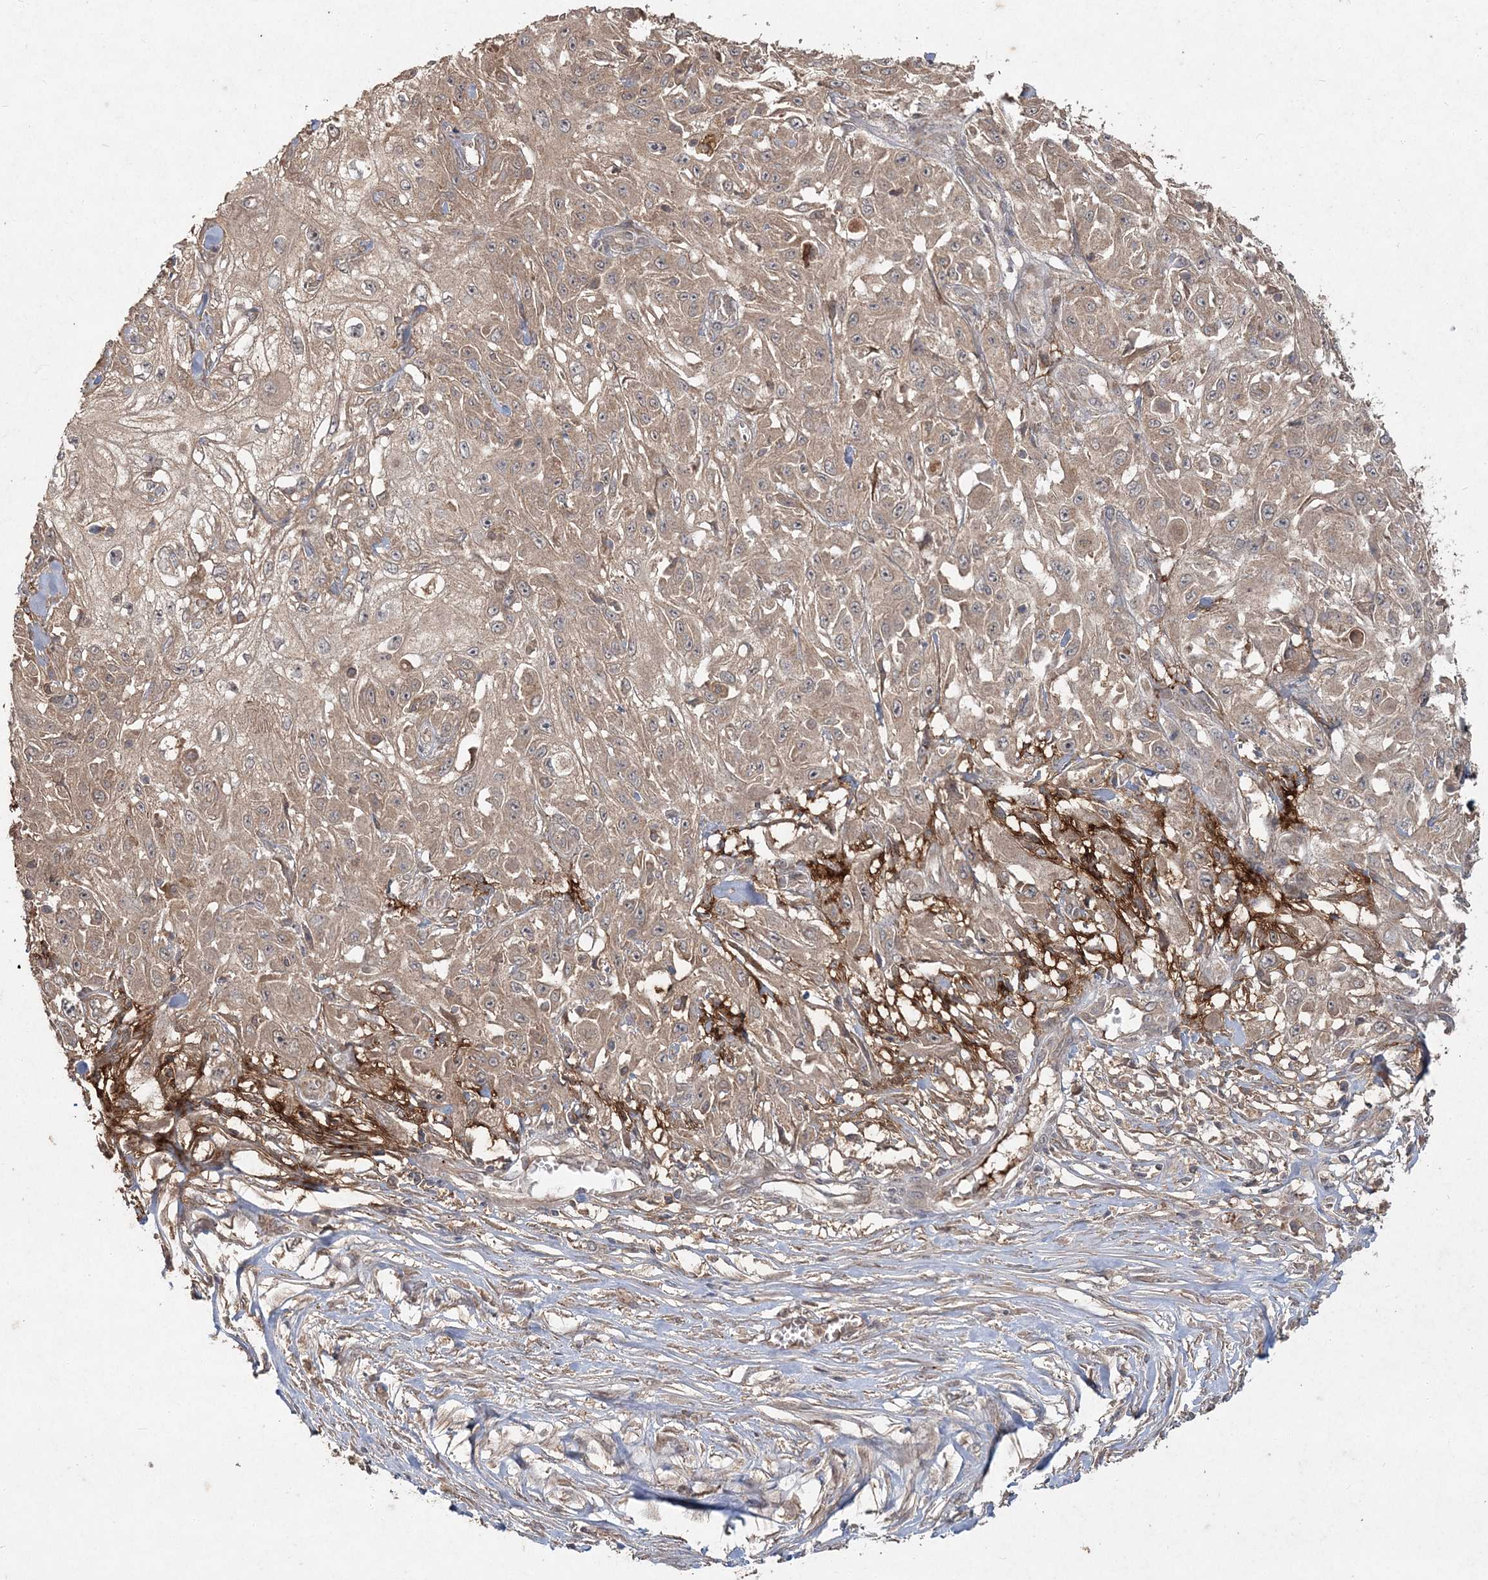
{"staining": {"intensity": "weak", "quantity": ">75%", "location": "cytoplasmic/membranous"}, "tissue": "skin cancer", "cell_type": "Tumor cells", "image_type": "cancer", "snomed": [{"axis": "morphology", "description": "Squamous cell carcinoma, NOS"}, {"axis": "morphology", "description": "Squamous cell carcinoma, metastatic, NOS"}, {"axis": "topography", "description": "Skin"}, {"axis": "topography", "description": "Lymph node"}], "caption": "Skin cancer stained with a protein marker reveals weak staining in tumor cells.", "gene": "SPRY1", "patient": {"sex": "male", "age": 75}}